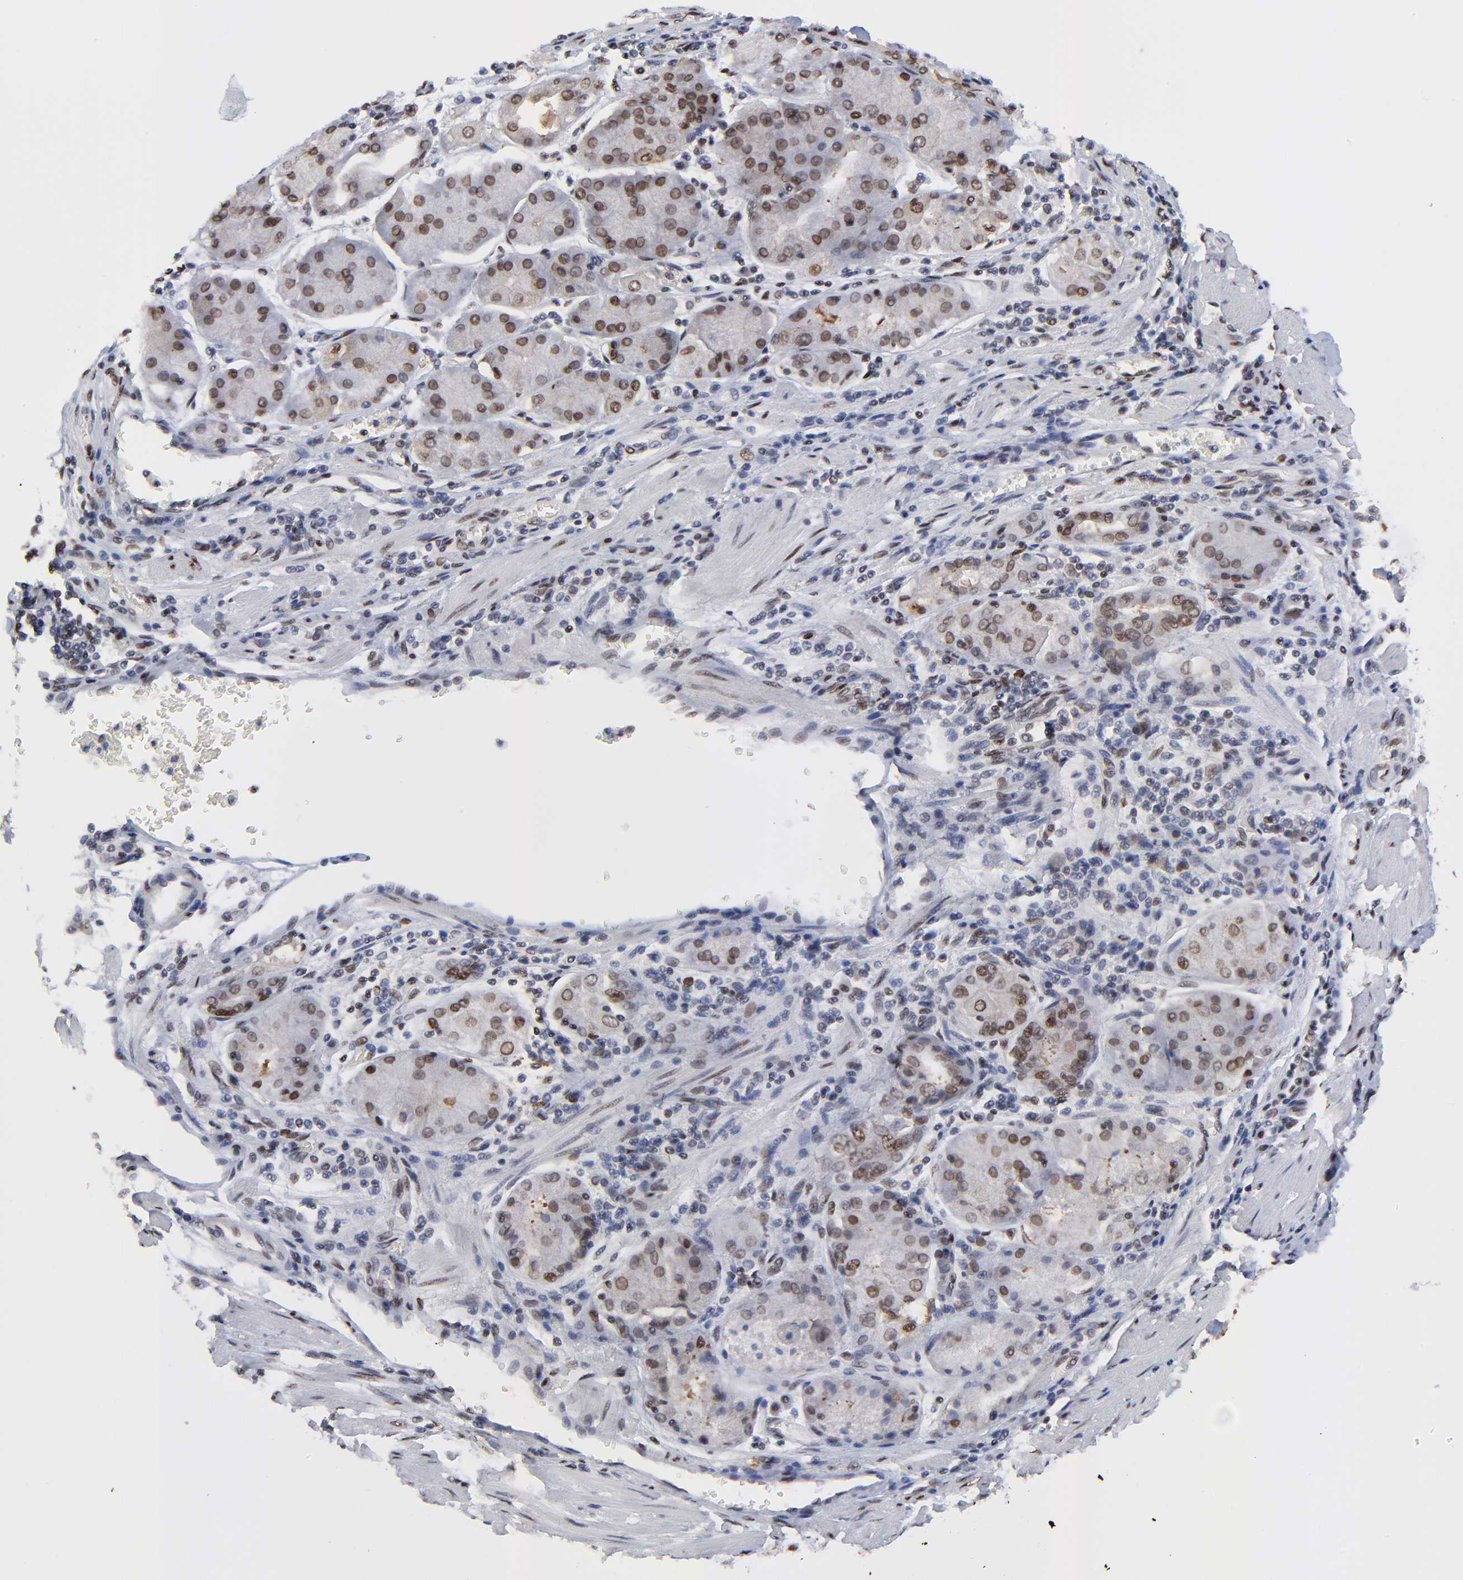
{"staining": {"intensity": "moderate", "quantity": ">75%", "location": "nuclear"}, "tissue": "stomach cancer", "cell_type": "Tumor cells", "image_type": "cancer", "snomed": [{"axis": "morphology", "description": "Normal tissue, NOS"}, {"axis": "morphology", "description": "Adenocarcinoma, NOS"}, {"axis": "topography", "description": "Stomach, upper"}, {"axis": "topography", "description": "Stomach"}], "caption": "This is a histology image of immunohistochemistry (IHC) staining of adenocarcinoma (stomach), which shows moderate staining in the nuclear of tumor cells.", "gene": "ZMYM3", "patient": {"sex": "male", "age": 59}}